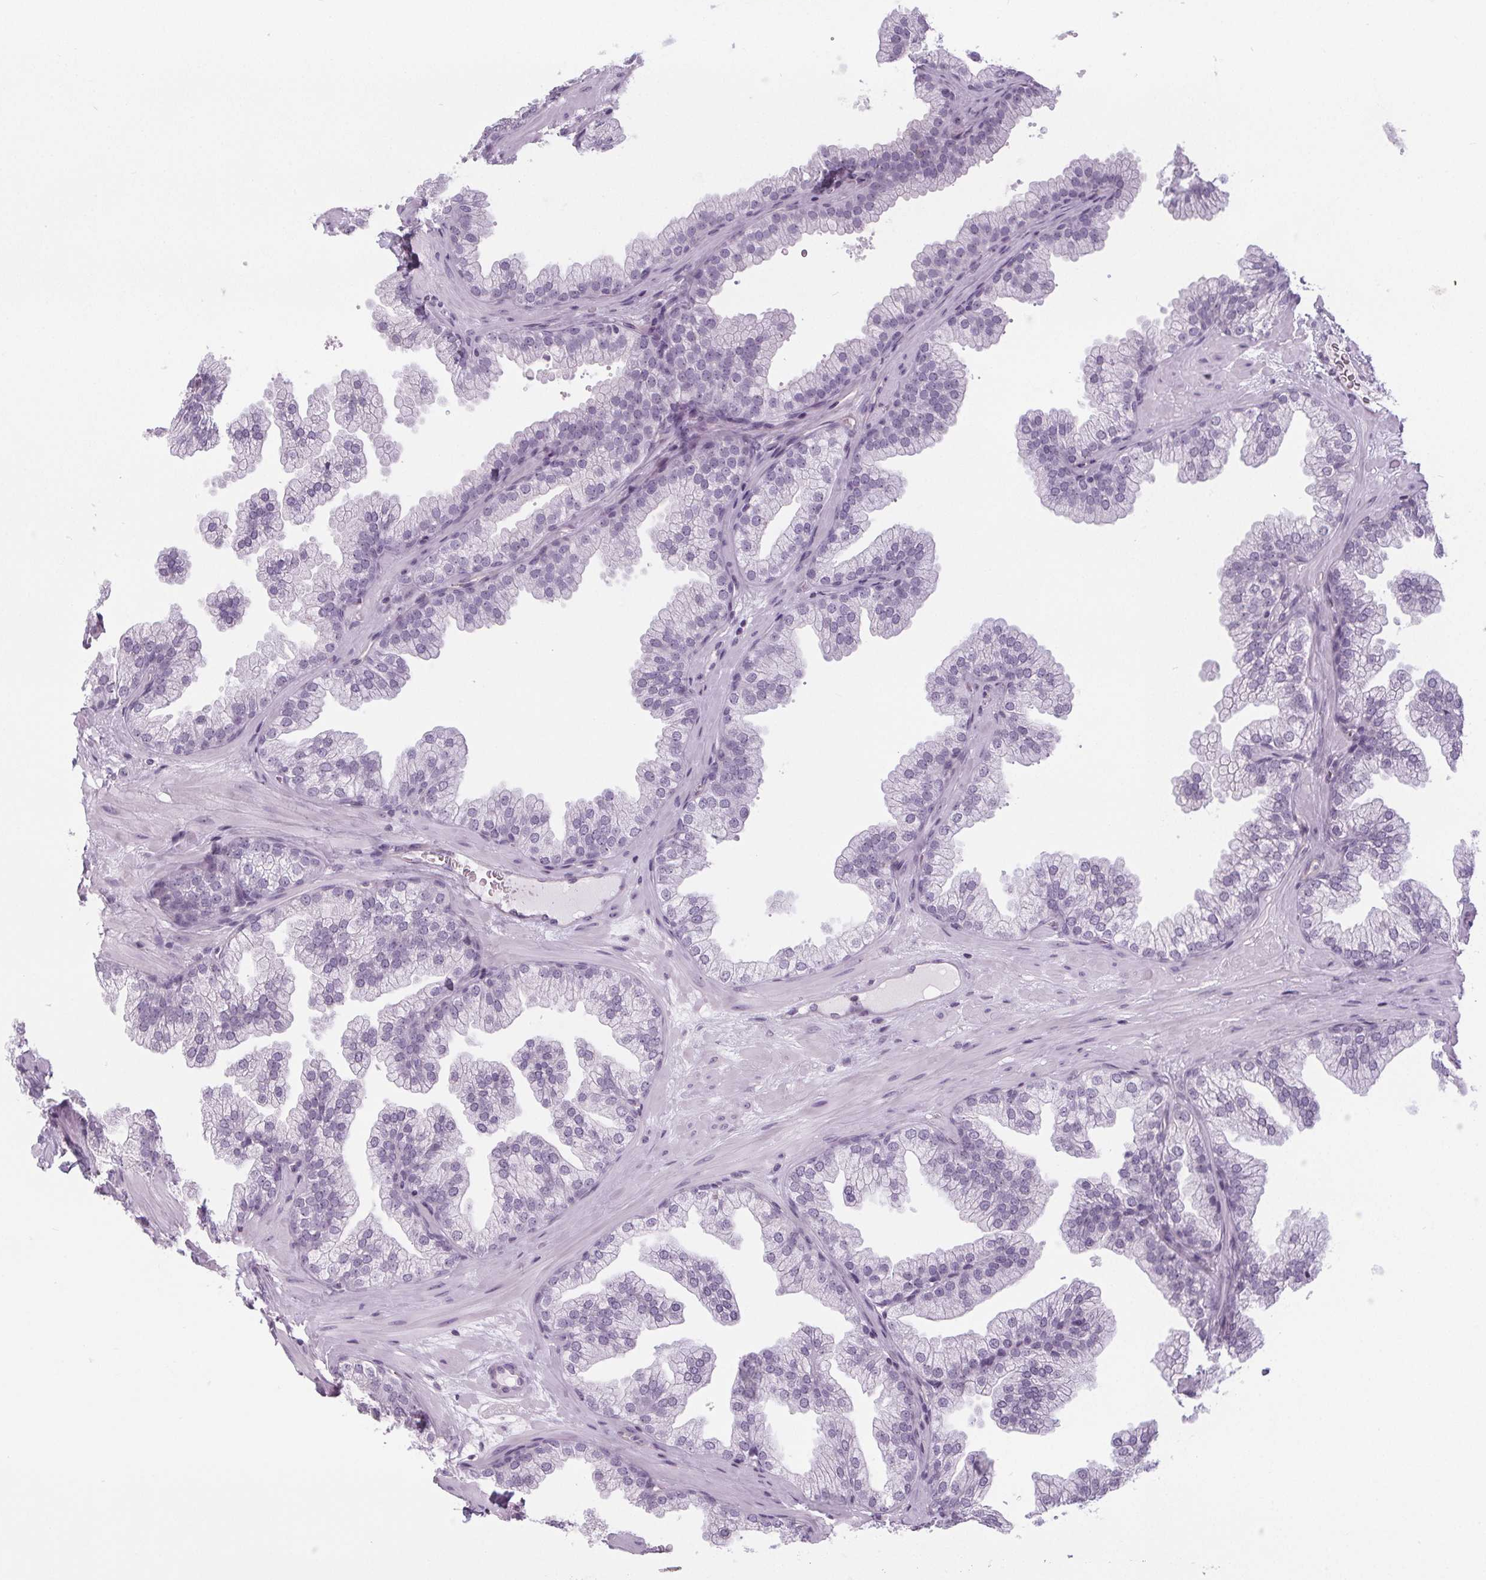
{"staining": {"intensity": "negative", "quantity": "none", "location": "none"}, "tissue": "prostate", "cell_type": "Glandular cells", "image_type": "normal", "snomed": [{"axis": "morphology", "description": "Normal tissue, NOS"}, {"axis": "topography", "description": "Prostate"}], "caption": "A high-resolution micrograph shows immunohistochemistry staining of unremarkable prostate, which shows no significant expression in glandular cells.", "gene": "NOLC1", "patient": {"sex": "male", "age": 37}}